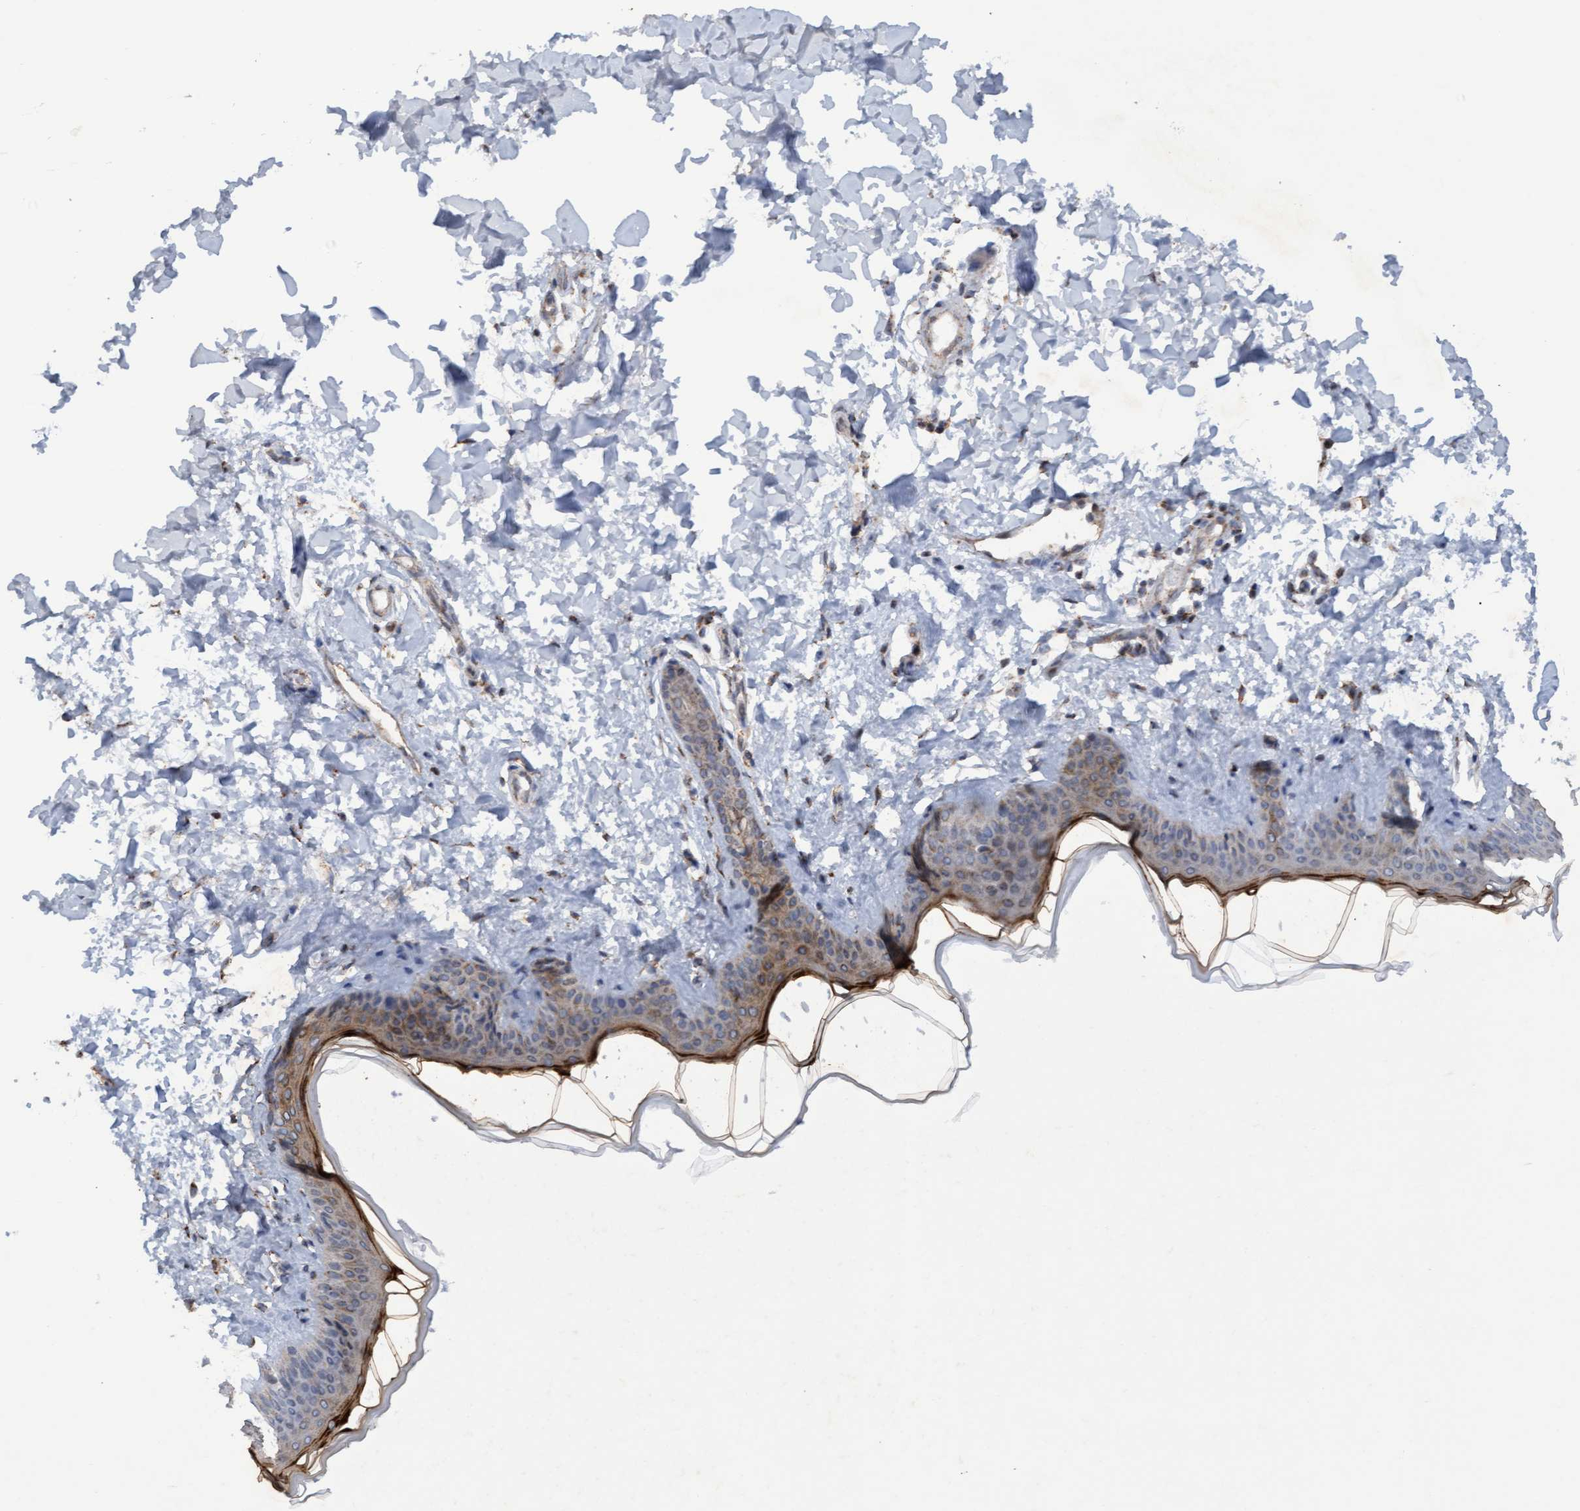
{"staining": {"intensity": "moderate", "quantity": ">75%", "location": "cytoplasmic/membranous"}, "tissue": "skin", "cell_type": "Fibroblasts", "image_type": "normal", "snomed": [{"axis": "morphology", "description": "Normal tissue, NOS"}, {"axis": "topography", "description": "Skin"}], "caption": "Normal skin shows moderate cytoplasmic/membranous staining in about >75% of fibroblasts (DAB (3,3'-diaminobenzidine) IHC with brightfield microscopy, high magnification)..", "gene": "MGLL", "patient": {"sex": "female", "age": 17}}